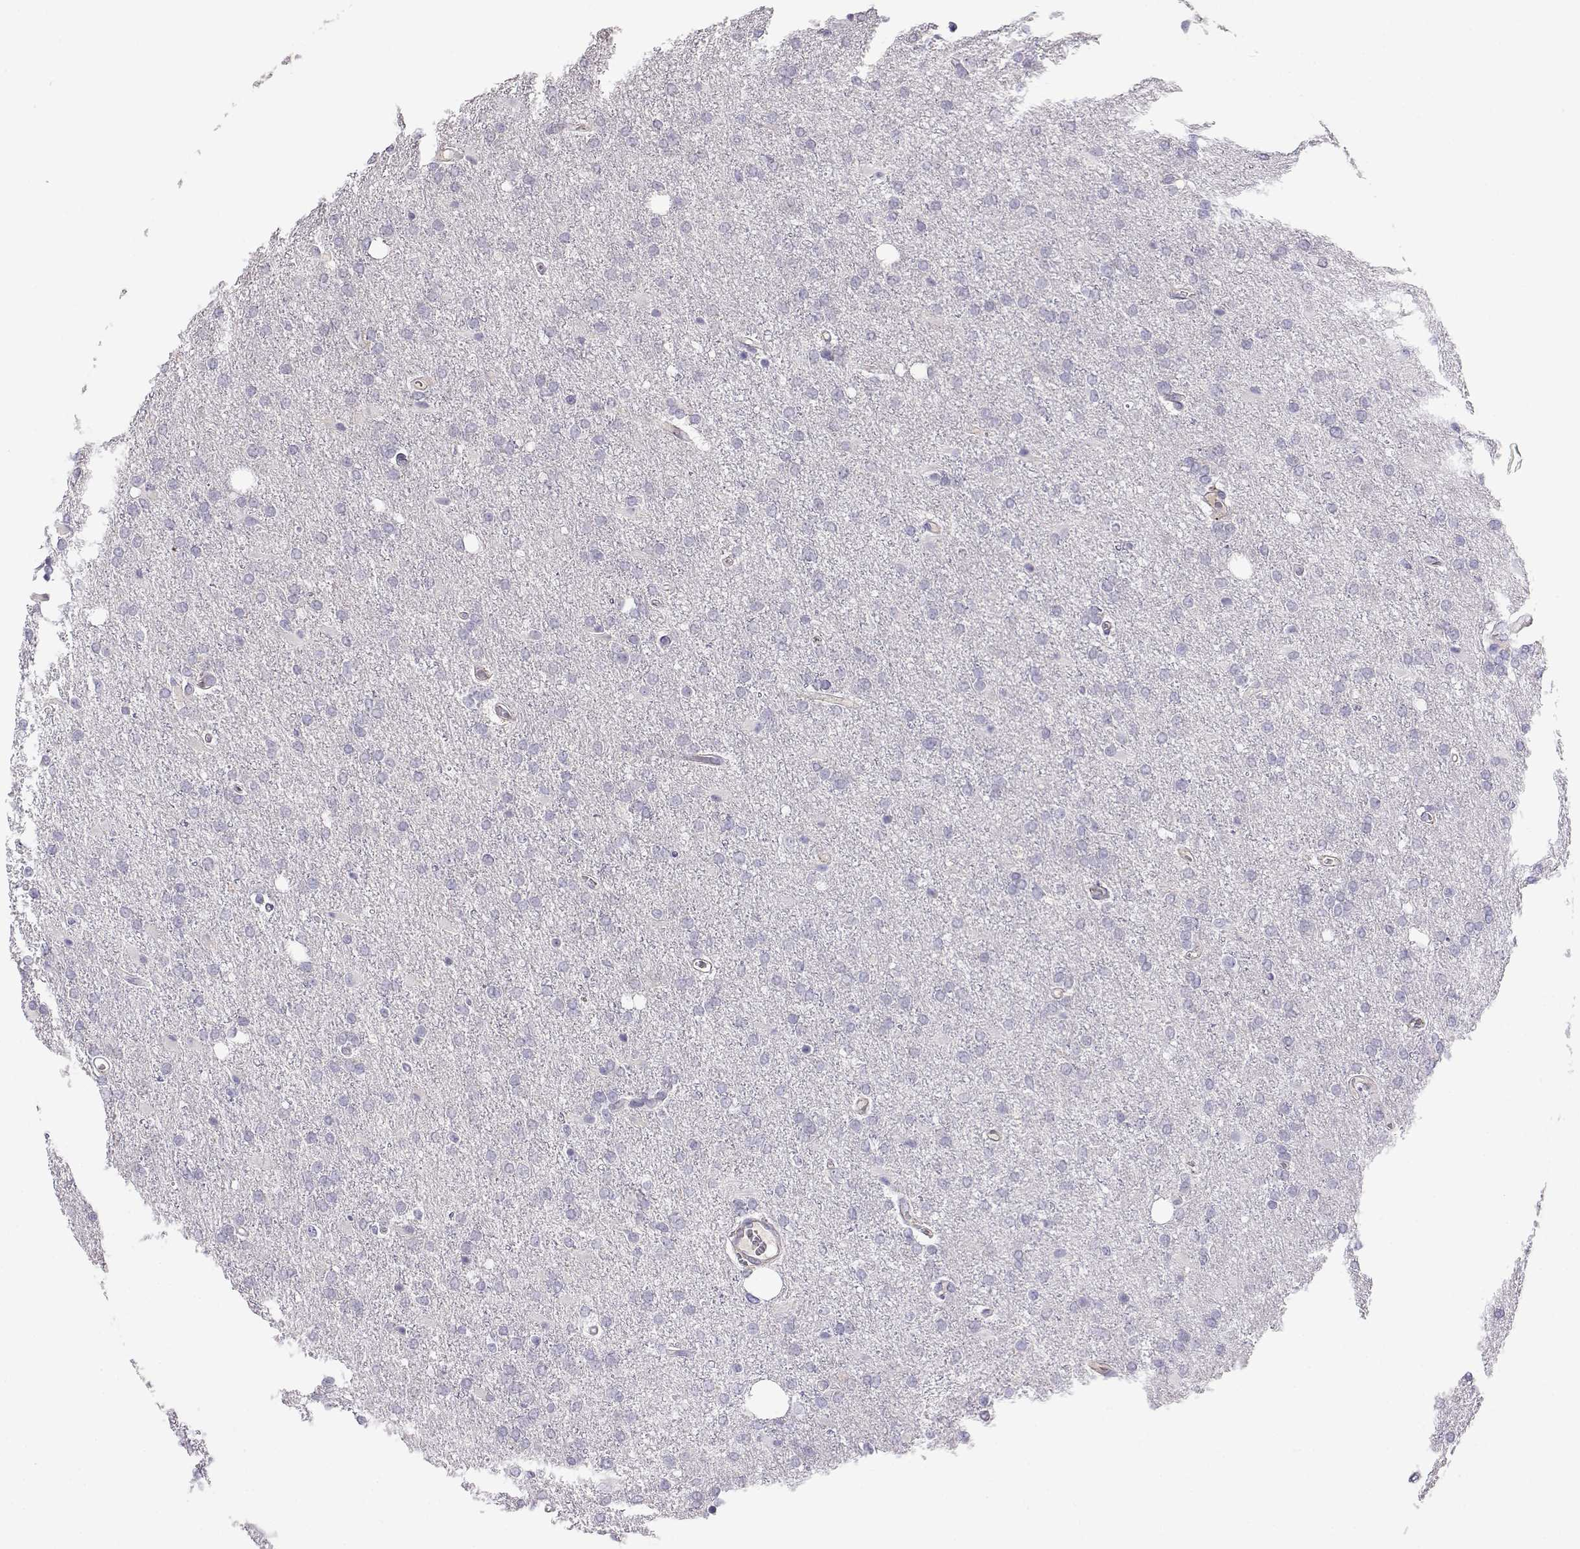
{"staining": {"intensity": "negative", "quantity": "none", "location": "none"}, "tissue": "glioma", "cell_type": "Tumor cells", "image_type": "cancer", "snomed": [{"axis": "morphology", "description": "Glioma, malignant, High grade"}, {"axis": "topography", "description": "Cerebral cortex"}], "caption": "DAB immunohistochemical staining of glioma exhibits no significant expression in tumor cells.", "gene": "ENDOU", "patient": {"sex": "male", "age": 70}}